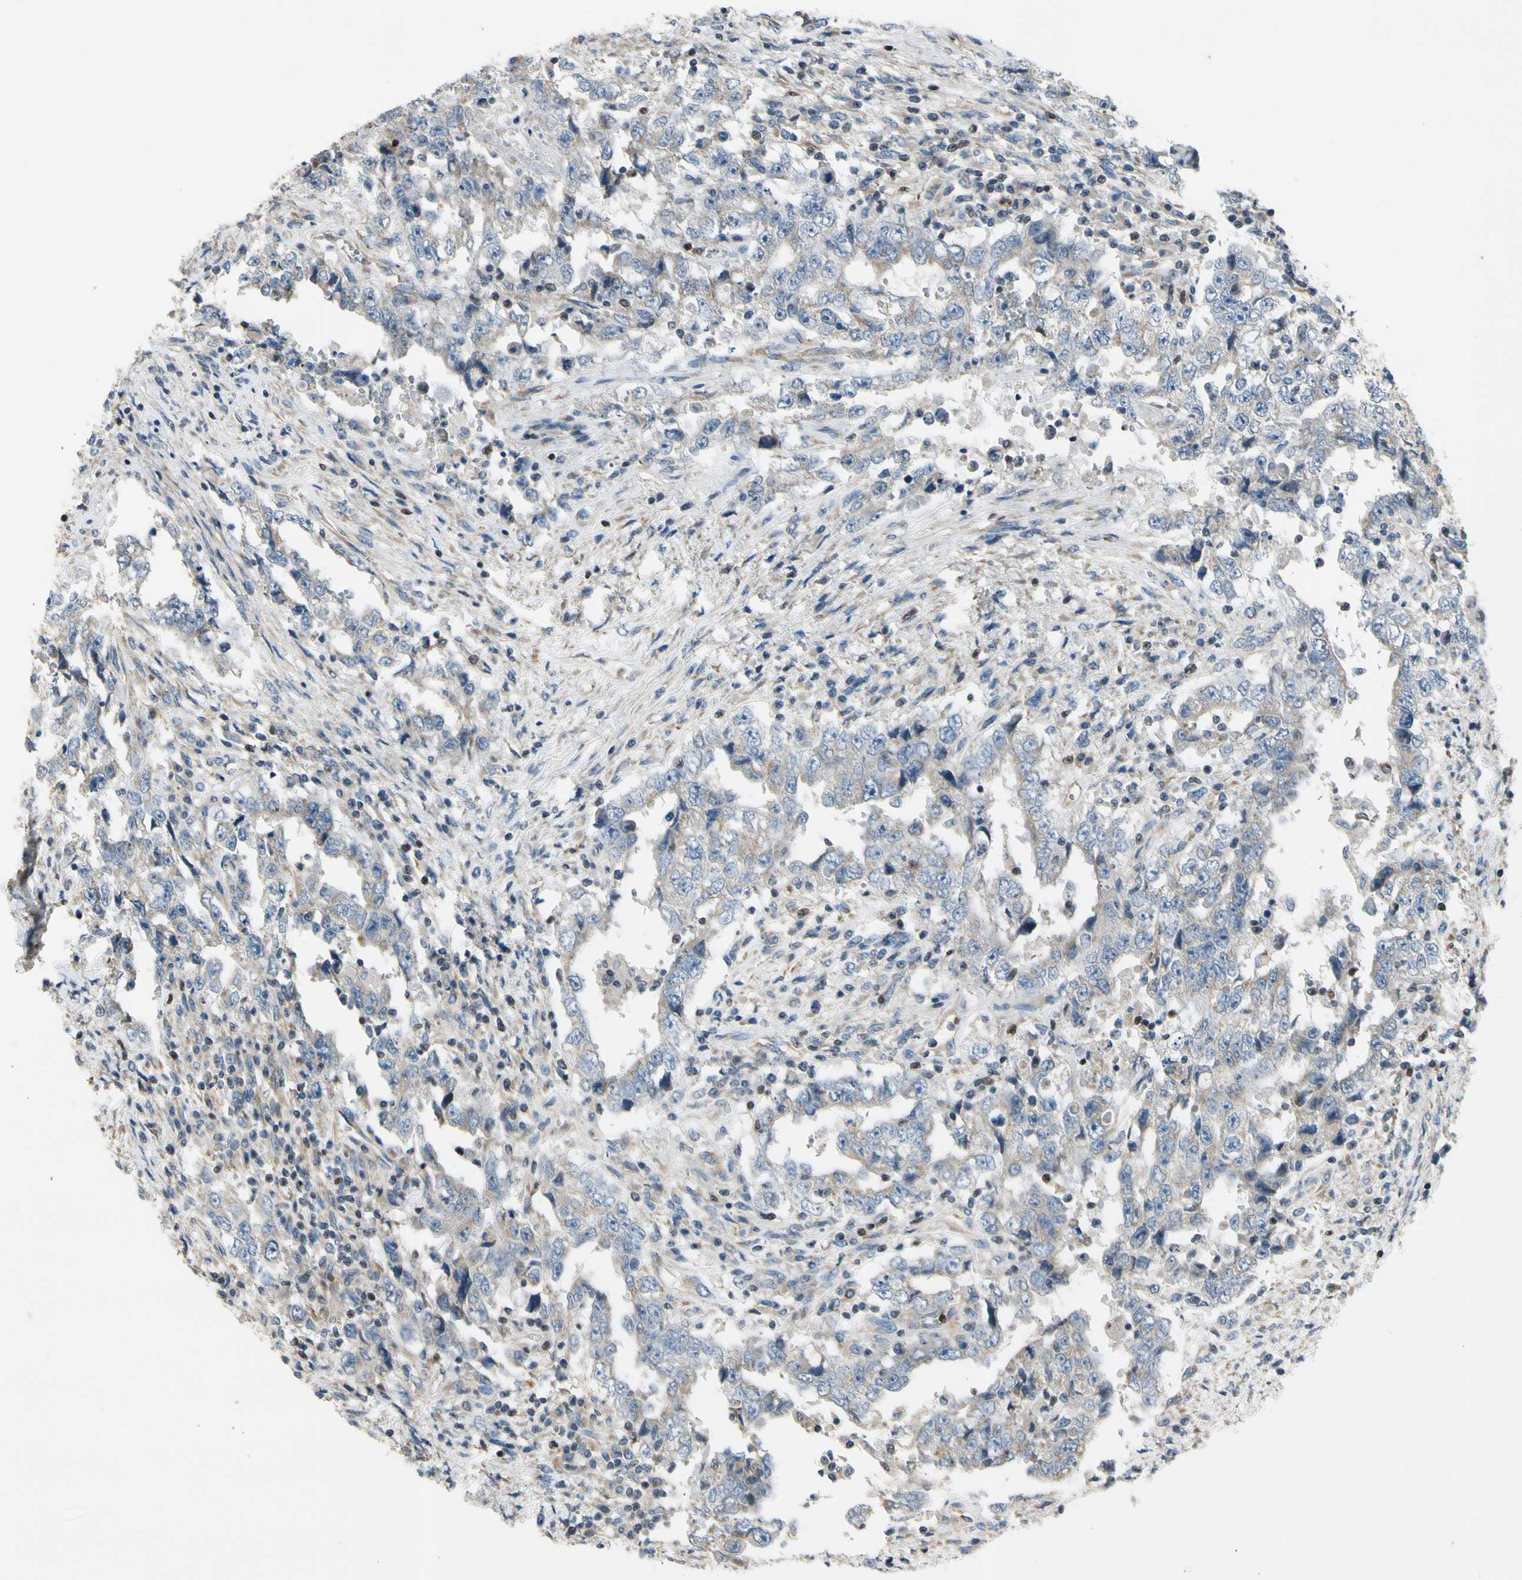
{"staining": {"intensity": "negative", "quantity": "none", "location": "none"}, "tissue": "testis cancer", "cell_type": "Tumor cells", "image_type": "cancer", "snomed": [{"axis": "morphology", "description": "Carcinoma, Embryonal, NOS"}, {"axis": "topography", "description": "Testis"}], "caption": "Tumor cells are negative for brown protein staining in testis cancer (embryonal carcinoma). (DAB IHC, high magnification).", "gene": "TBX21", "patient": {"sex": "male", "age": 26}}